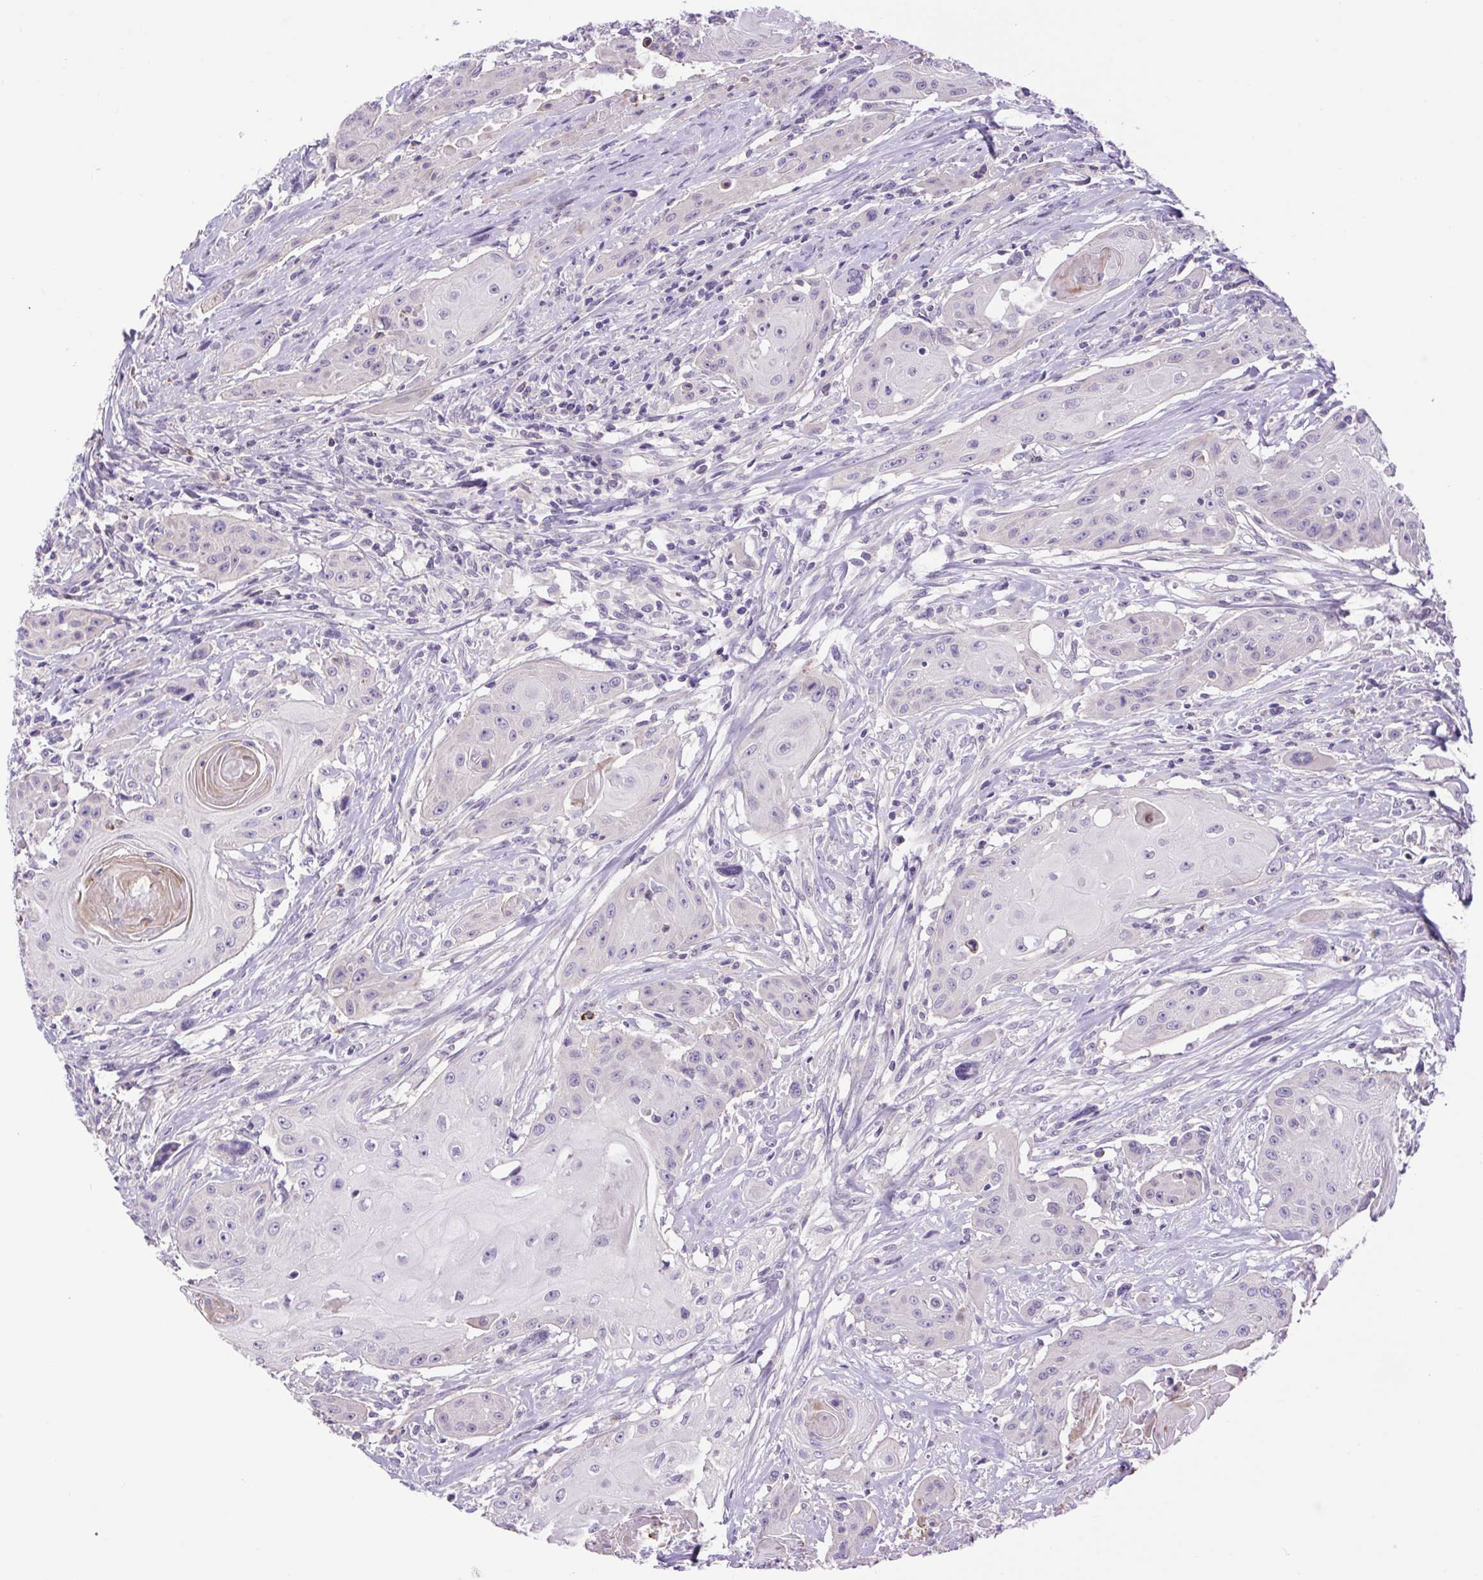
{"staining": {"intensity": "negative", "quantity": "none", "location": "none"}, "tissue": "head and neck cancer", "cell_type": "Tumor cells", "image_type": "cancer", "snomed": [{"axis": "morphology", "description": "Squamous cell carcinoma, NOS"}, {"axis": "topography", "description": "Oral tissue"}, {"axis": "topography", "description": "Head-Neck"}, {"axis": "topography", "description": "Neck, NOS"}], "caption": "The histopathology image reveals no significant positivity in tumor cells of head and neck cancer.", "gene": "FAM177B", "patient": {"sex": "female", "age": 55}}